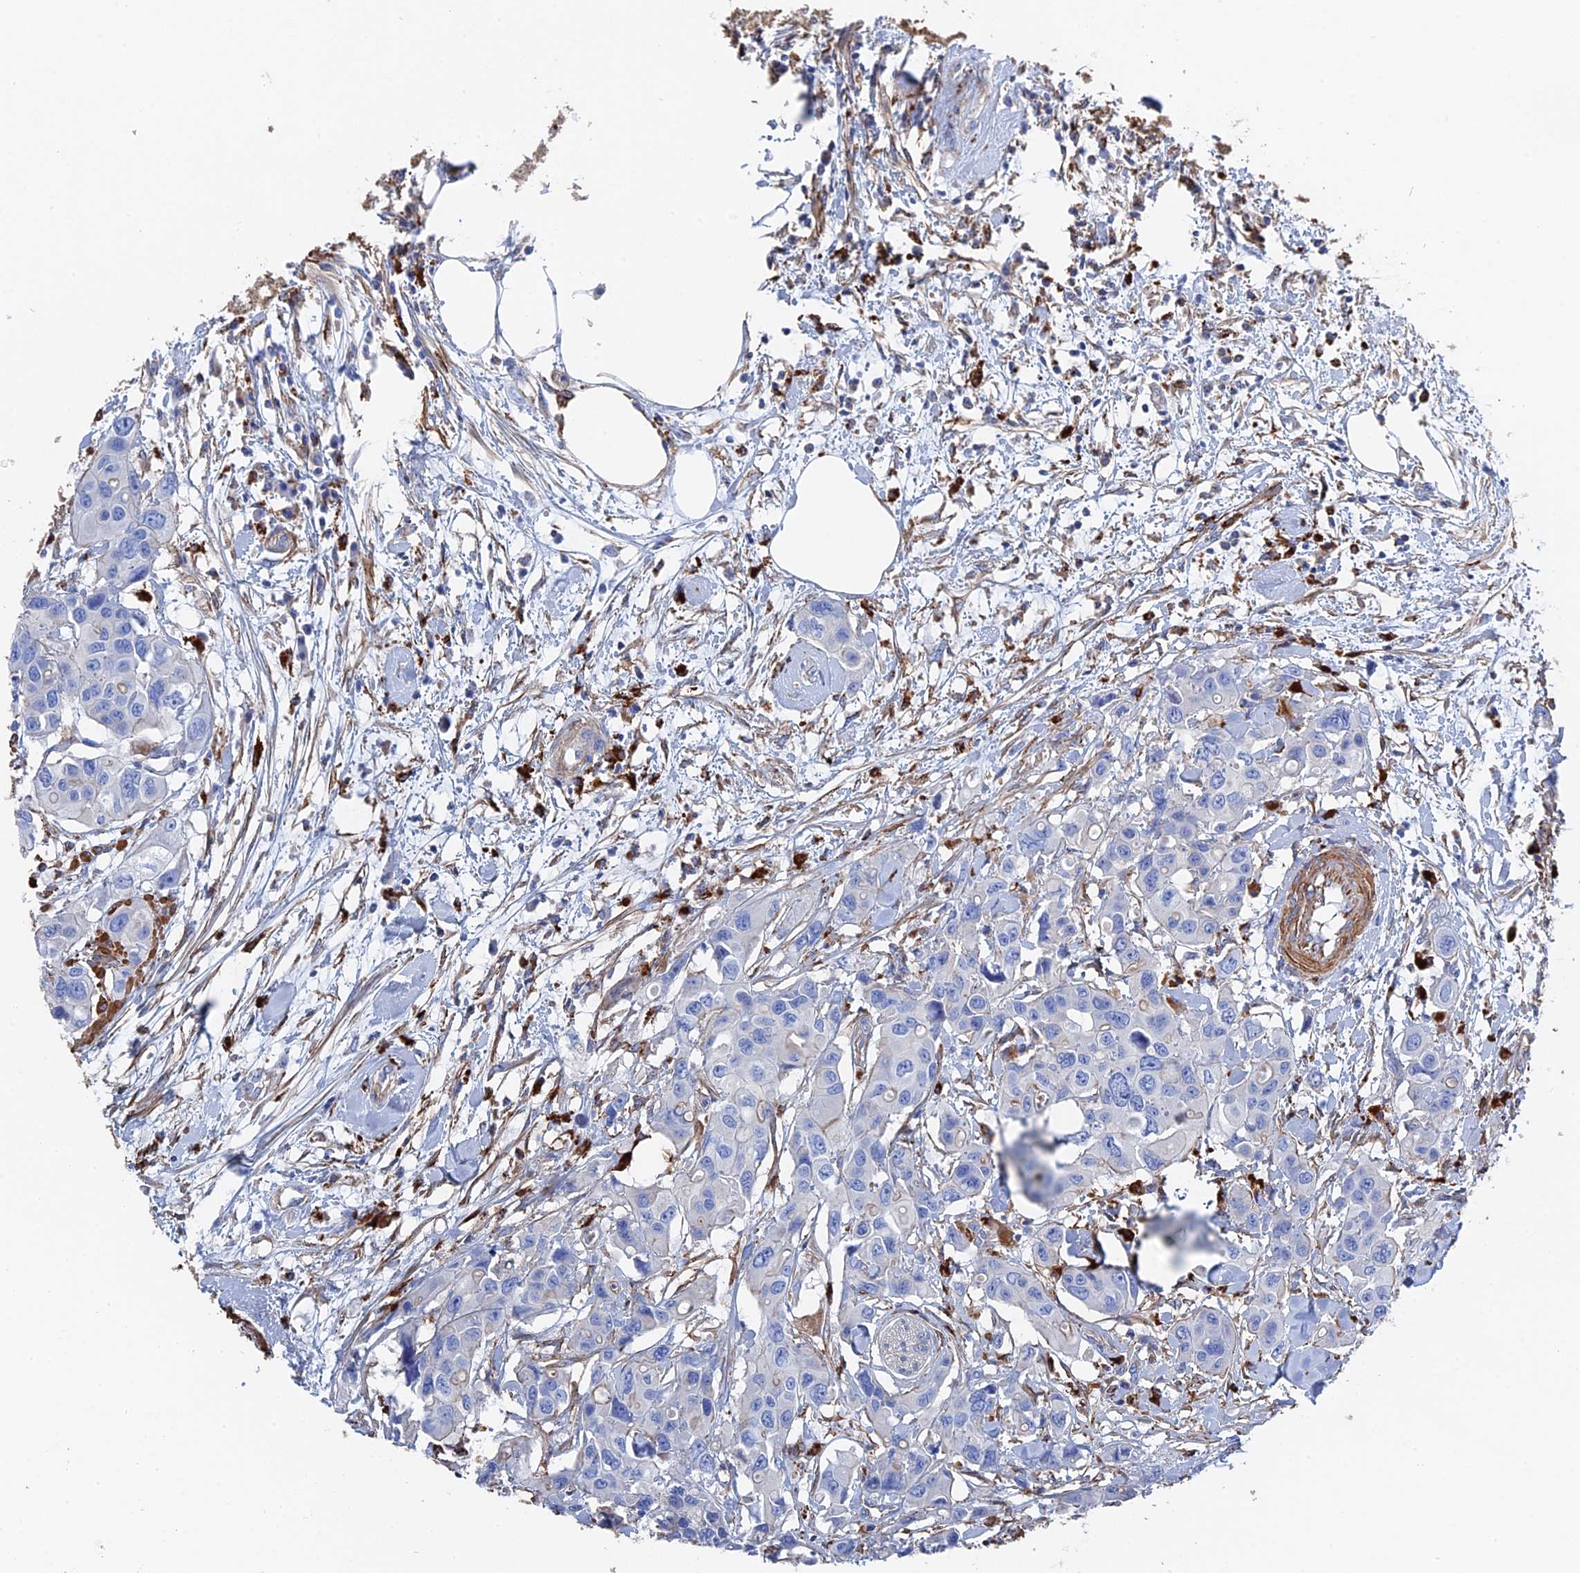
{"staining": {"intensity": "negative", "quantity": "none", "location": "none"}, "tissue": "colorectal cancer", "cell_type": "Tumor cells", "image_type": "cancer", "snomed": [{"axis": "morphology", "description": "Adenocarcinoma, NOS"}, {"axis": "topography", "description": "Colon"}], "caption": "The photomicrograph demonstrates no staining of tumor cells in colorectal cancer.", "gene": "STRA6", "patient": {"sex": "male", "age": 77}}